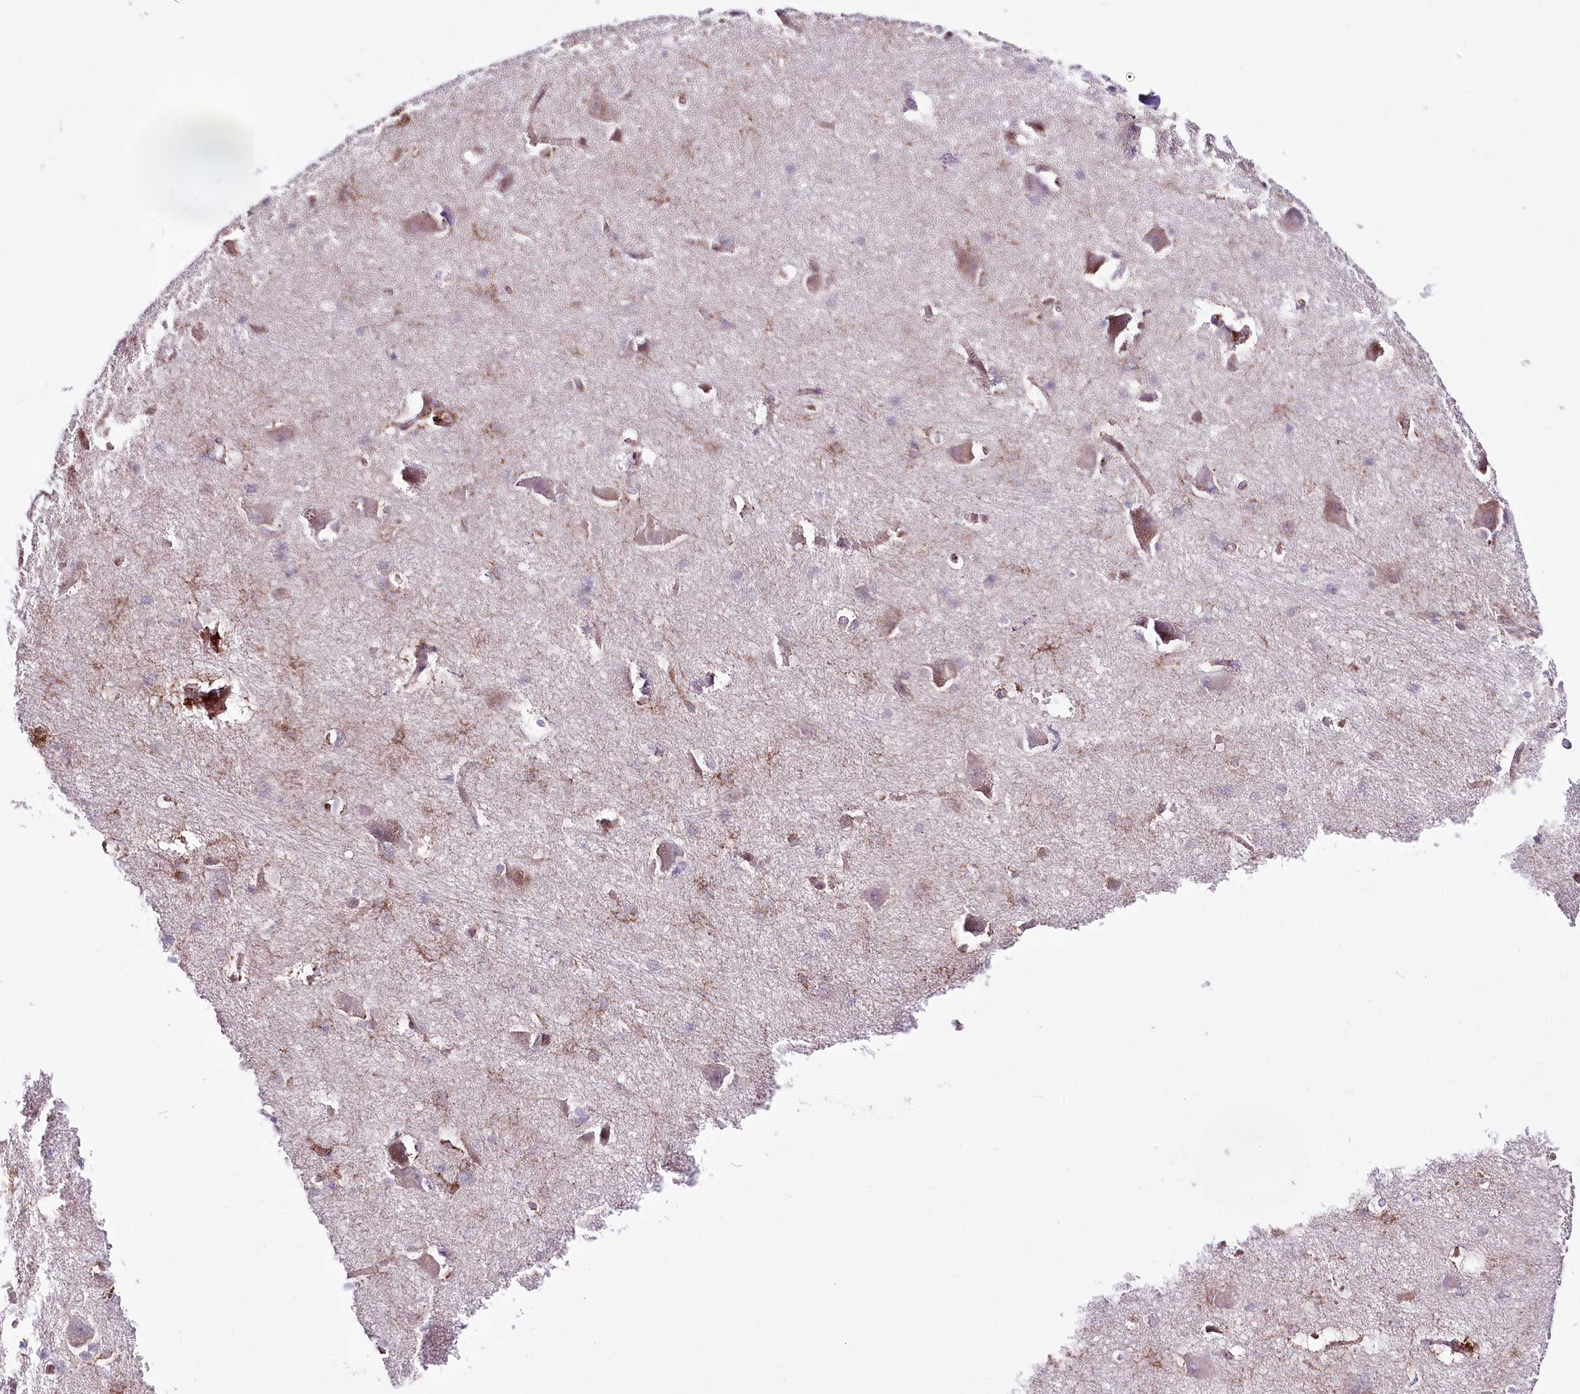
{"staining": {"intensity": "weak", "quantity": "<25%", "location": "cytoplasmic/membranous"}, "tissue": "caudate", "cell_type": "Glial cells", "image_type": "normal", "snomed": [{"axis": "morphology", "description": "Normal tissue, NOS"}, {"axis": "topography", "description": "Lateral ventricle wall"}], "caption": "A histopathology image of caudate stained for a protein displays no brown staining in glial cells.", "gene": "WWC1", "patient": {"sex": "male", "age": 37}}